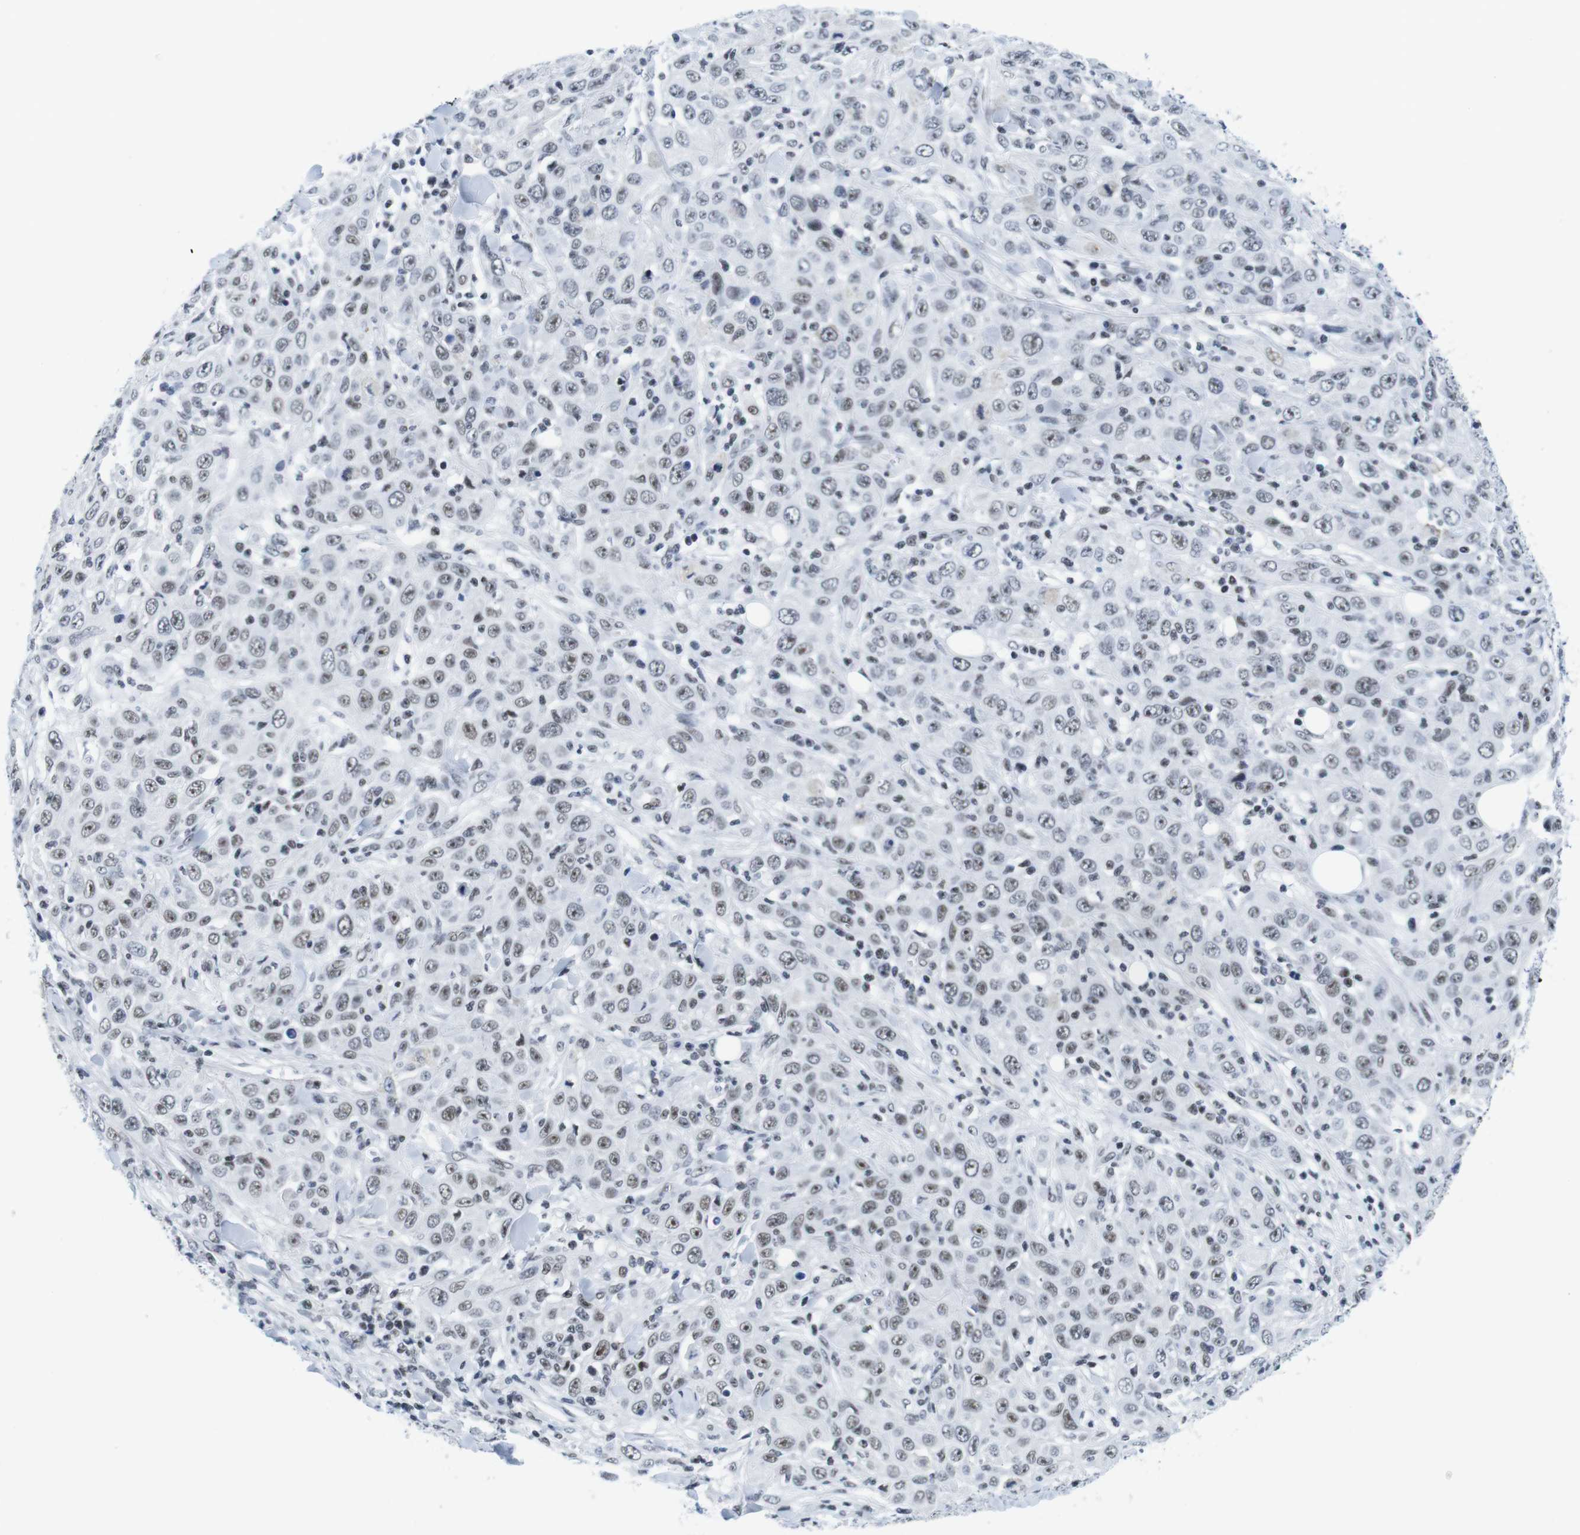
{"staining": {"intensity": "weak", "quantity": ">75%", "location": "nuclear"}, "tissue": "skin cancer", "cell_type": "Tumor cells", "image_type": "cancer", "snomed": [{"axis": "morphology", "description": "Squamous cell carcinoma, NOS"}, {"axis": "topography", "description": "Skin"}], "caption": "High-magnification brightfield microscopy of skin squamous cell carcinoma stained with DAB (3,3'-diaminobenzidine) (brown) and counterstained with hematoxylin (blue). tumor cells exhibit weak nuclear staining is seen in approximately>75% of cells. (Stains: DAB (3,3'-diaminobenzidine) in brown, nuclei in blue, Microscopy: brightfield microscopy at high magnification).", "gene": "IFI16", "patient": {"sex": "female", "age": 88}}